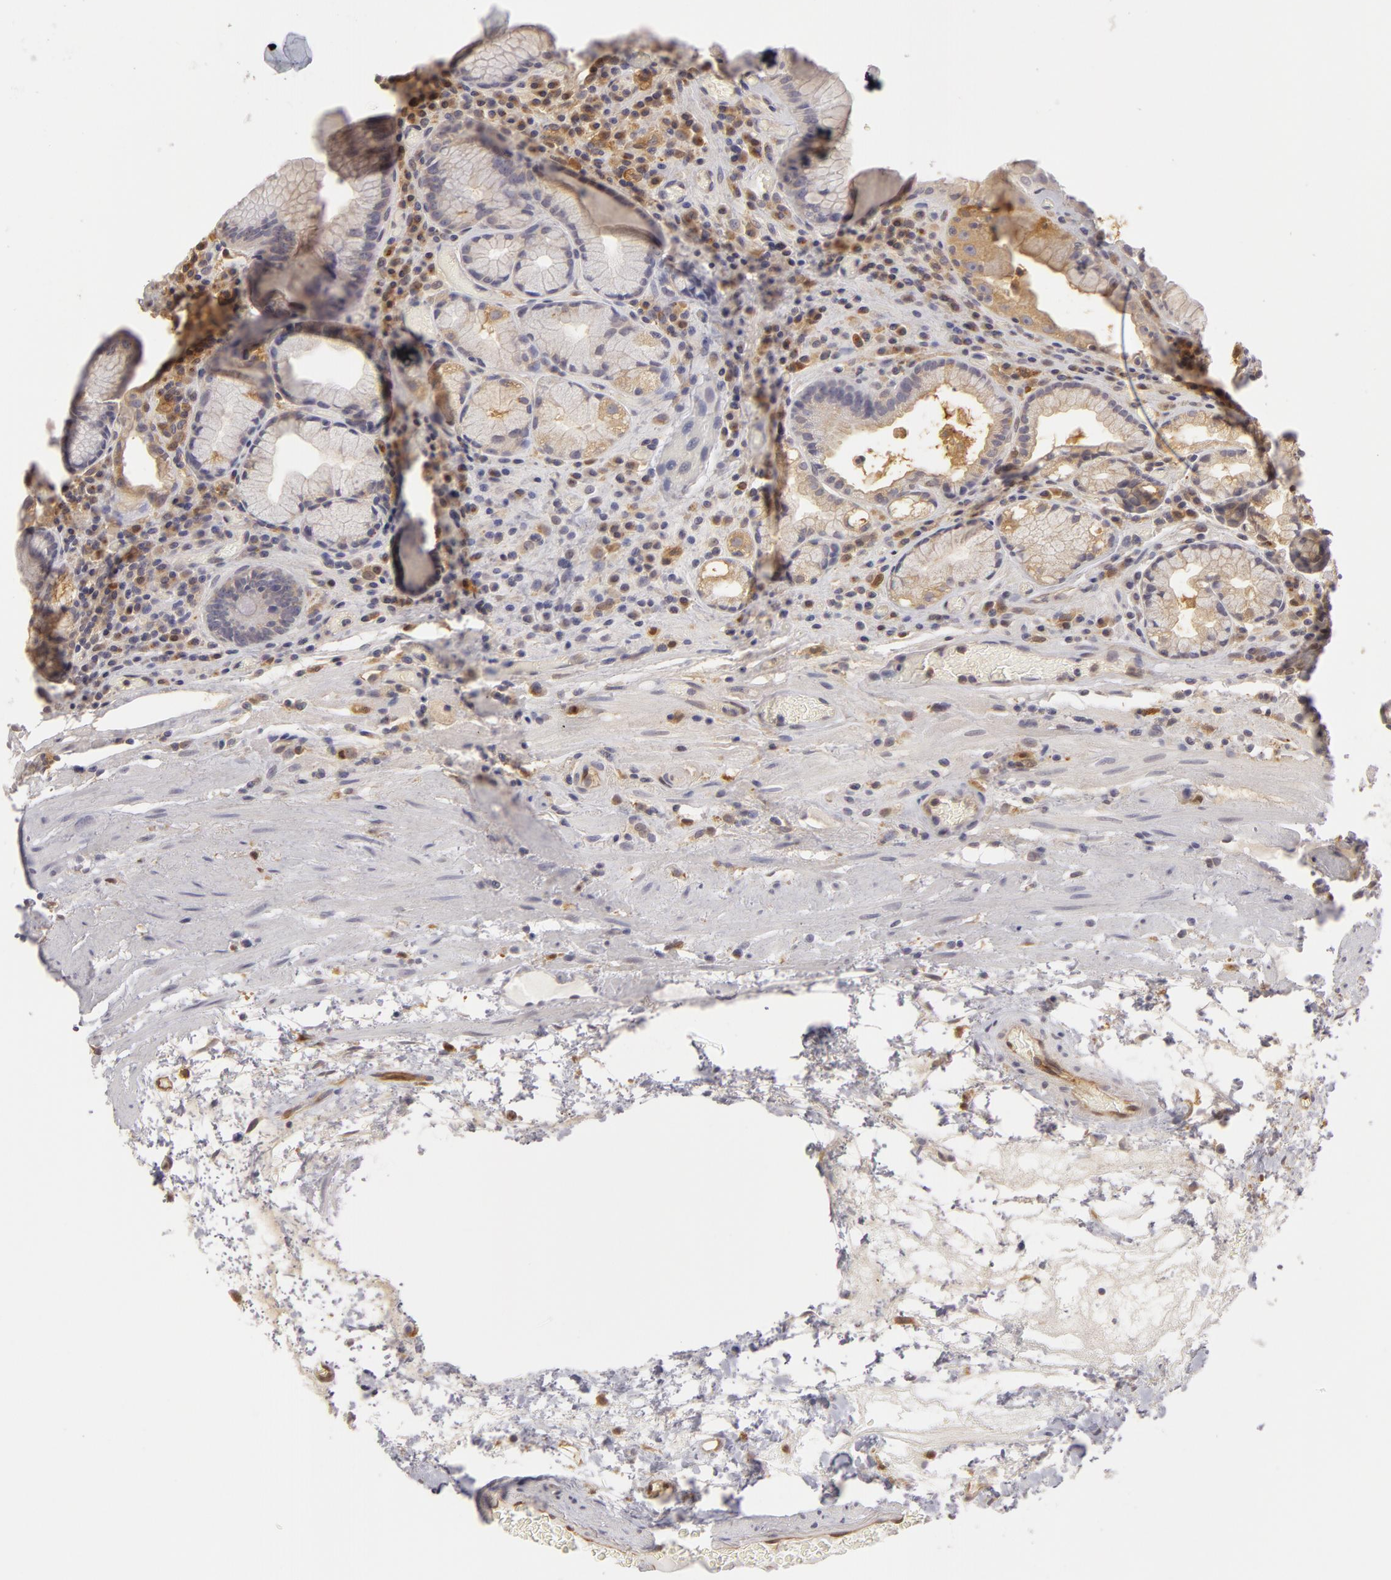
{"staining": {"intensity": "weak", "quantity": "<25%", "location": "cytoplasmic/membranous"}, "tissue": "stomach", "cell_type": "Glandular cells", "image_type": "normal", "snomed": [{"axis": "morphology", "description": "Normal tissue, NOS"}, {"axis": "topography", "description": "Stomach, lower"}, {"axis": "topography", "description": "Duodenum"}], "caption": "DAB immunohistochemical staining of benign stomach displays no significant expression in glandular cells.", "gene": "ZNF229", "patient": {"sex": "male", "age": 84}}